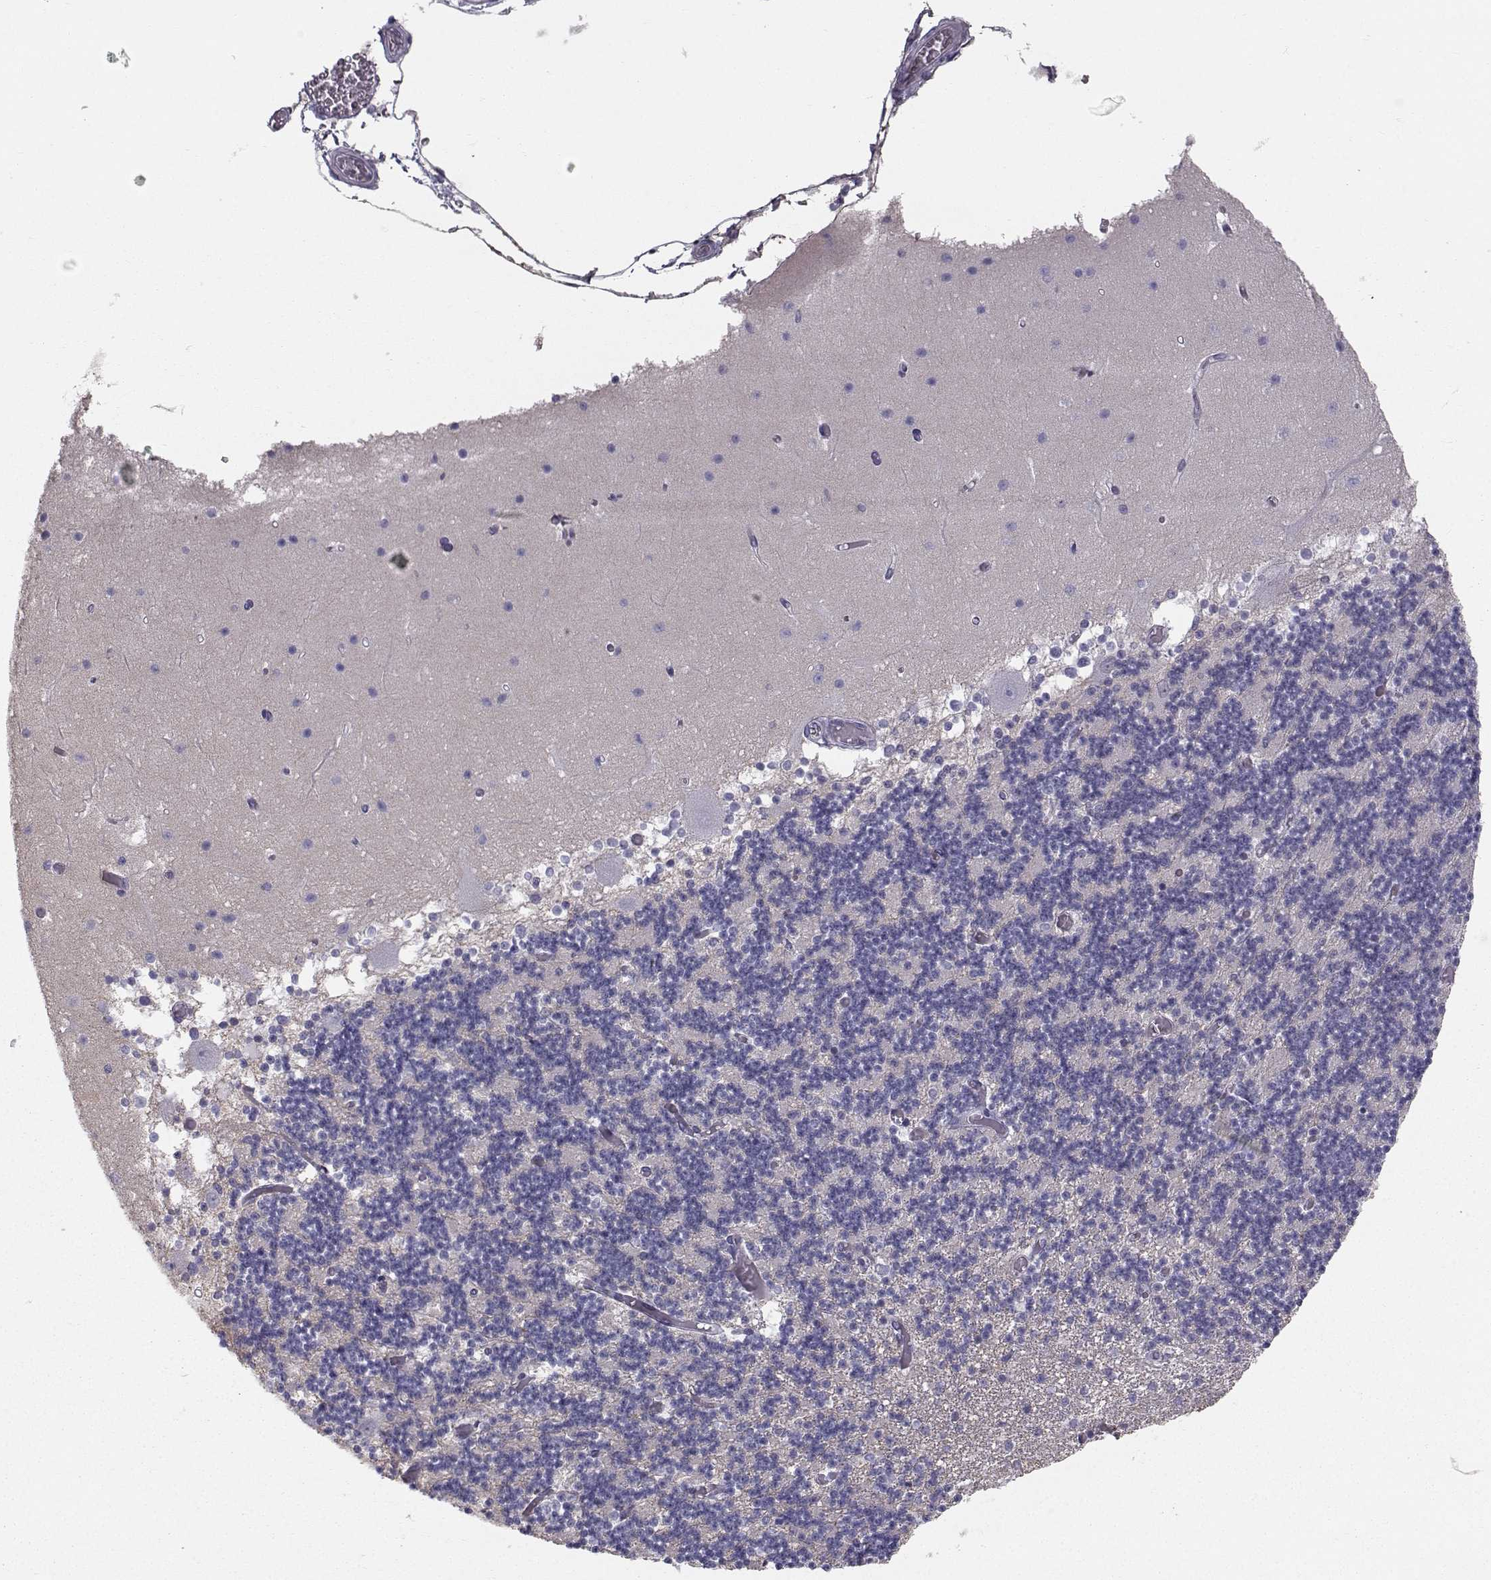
{"staining": {"intensity": "negative", "quantity": "none", "location": "none"}, "tissue": "cerebellum", "cell_type": "Cells in granular layer", "image_type": "normal", "snomed": [{"axis": "morphology", "description": "Normal tissue, NOS"}, {"axis": "topography", "description": "Cerebellum"}], "caption": "The histopathology image shows no significant expression in cells in granular layer of cerebellum. (DAB IHC with hematoxylin counter stain).", "gene": "SPDYE4", "patient": {"sex": "female", "age": 28}}